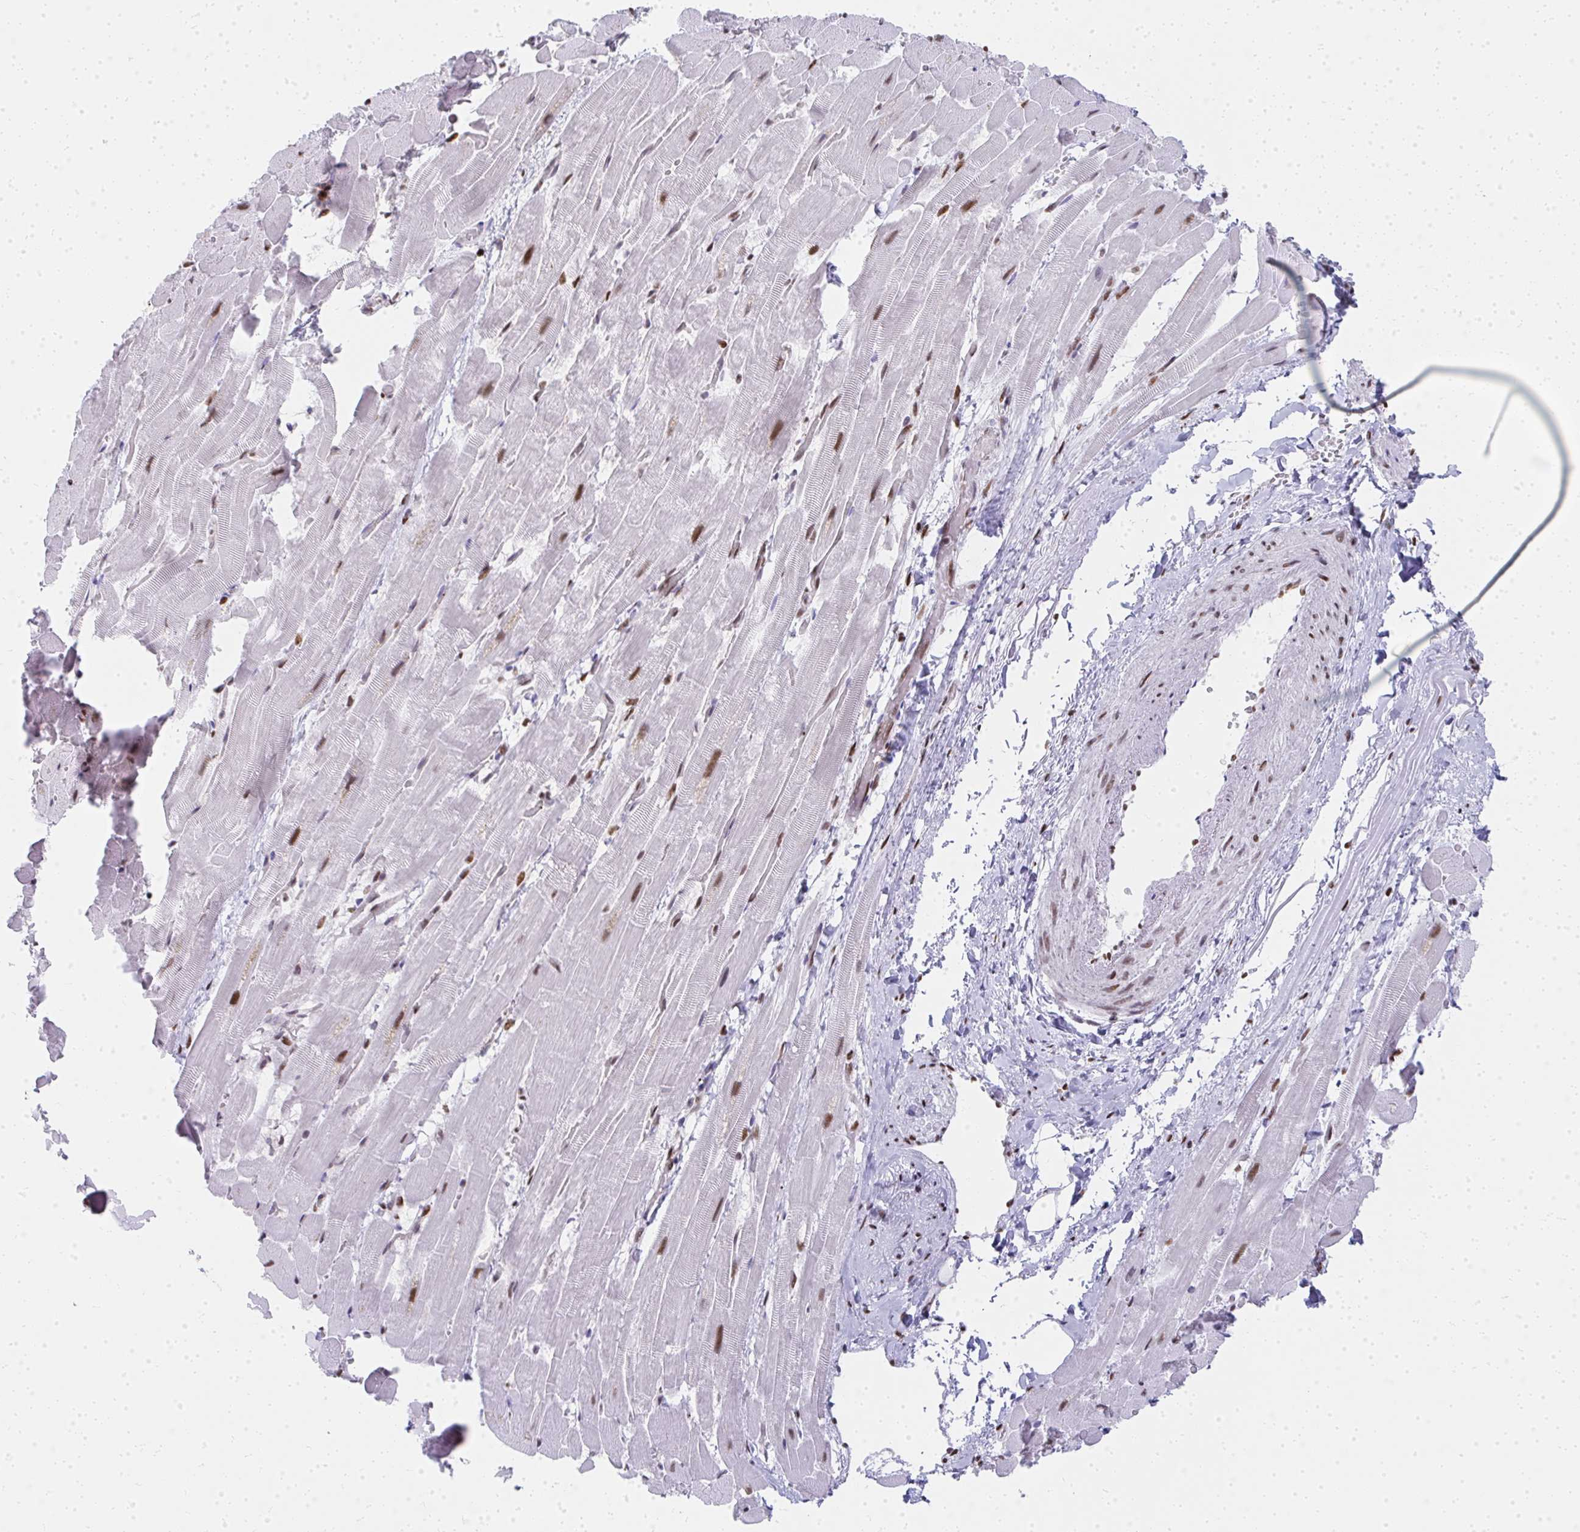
{"staining": {"intensity": "moderate", "quantity": "25%-75%", "location": "nuclear"}, "tissue": "heart muscle", "cell_type": "Cardiomyocytes", "image_type": "normal", "snomed": [{"axis": "morphology", "description": "Normal tissue, NOS"}, {"axis": "topography", "description": "Heart"}], "caption": "Benign heart muscle demonstrates moderate nuclear staining in approximately 25%-75% of cardiomyocytes, visualized by immunohistochemistry. The staining was performed using DAB, with brown indicating positive protein expression. Nuclei are stained blue with hematoxylin.", "gene": "CREBBP", "patient": {"sex": "male", "age": 37}}